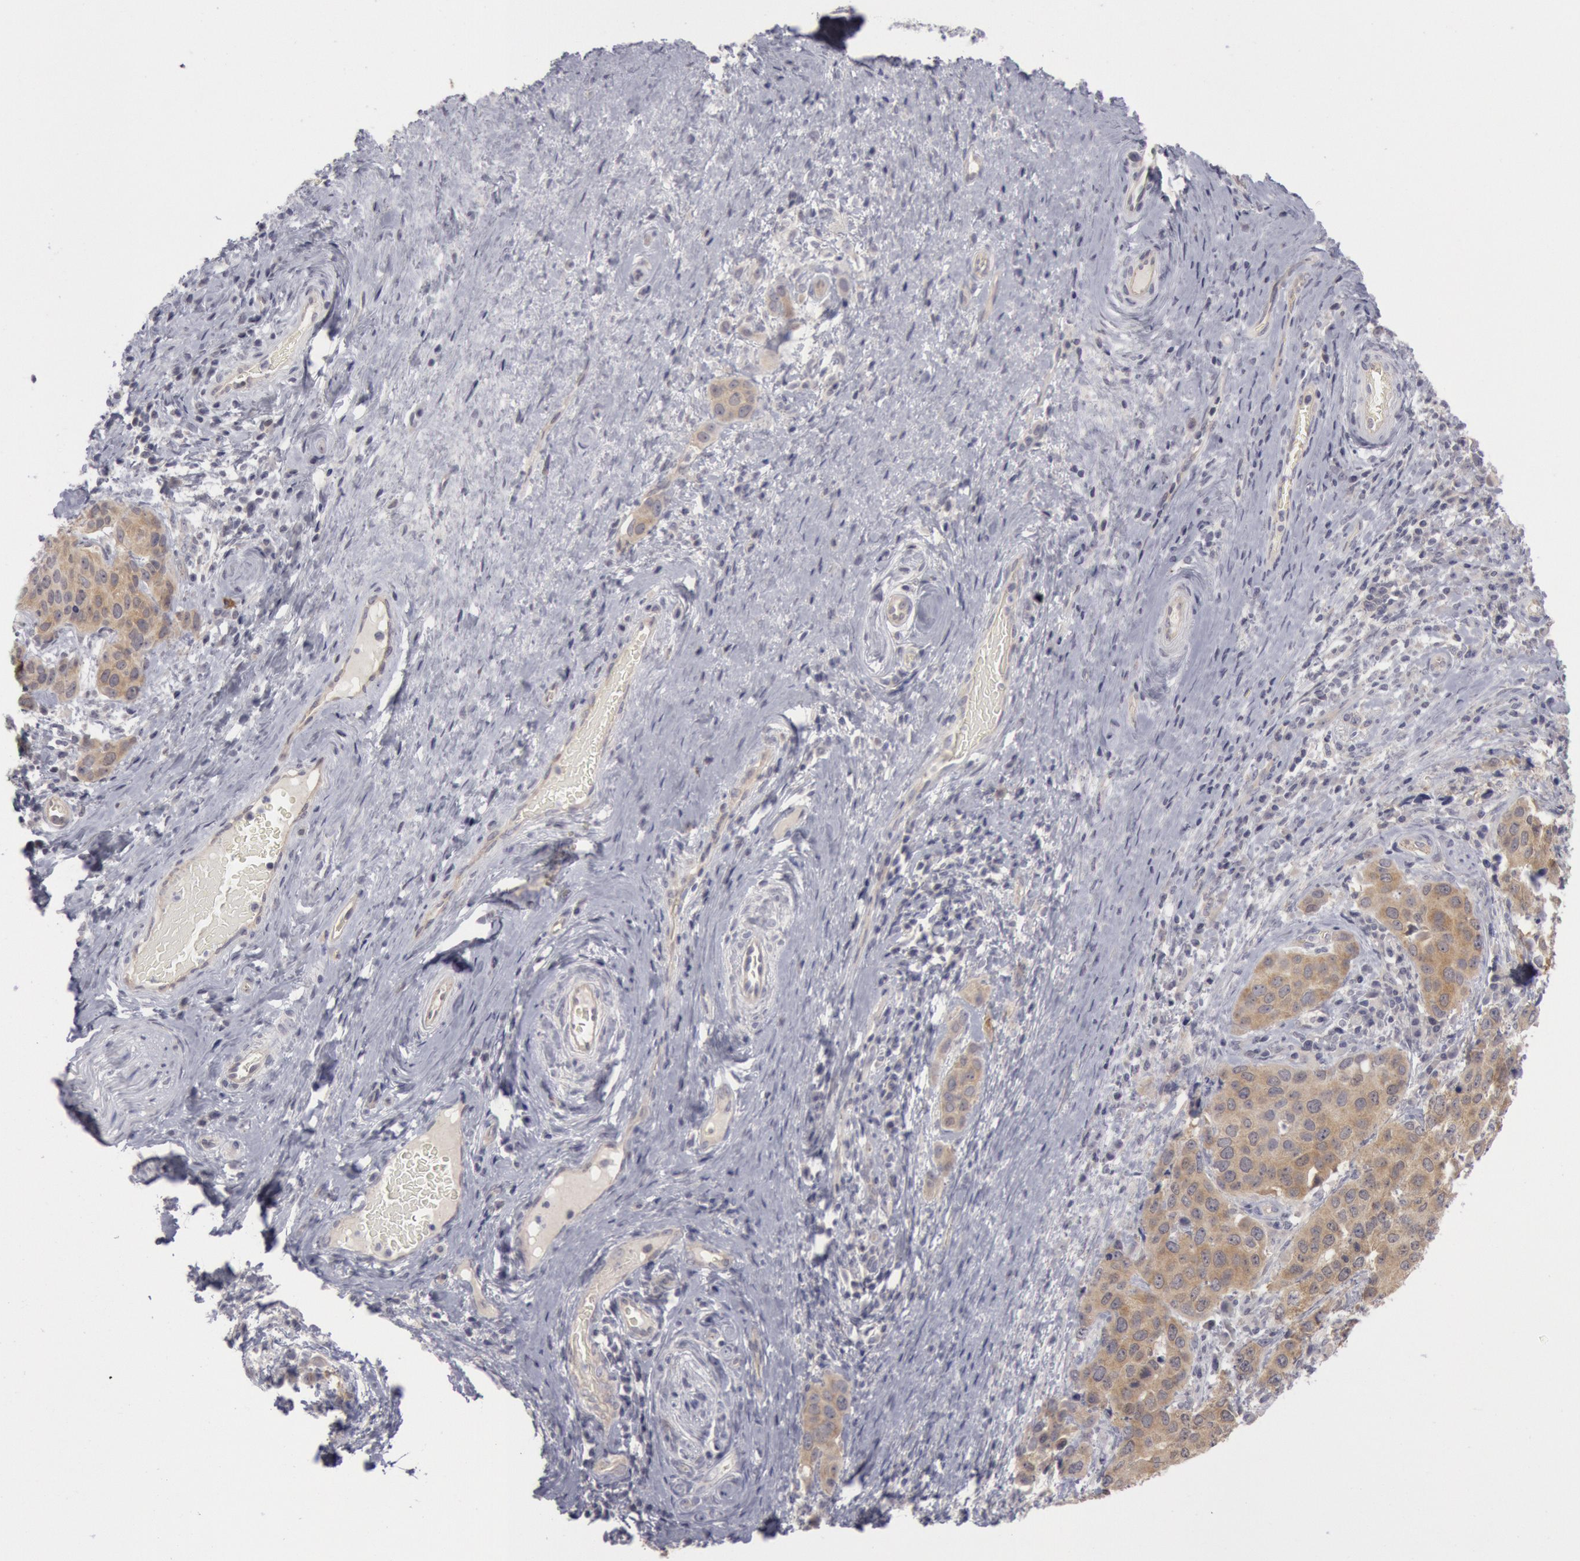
{"staining": {"intensity": "moderate", "quantity": ">75%", "location": "cytoplasmic/membranous"}, "tissue": "cervical cancer", "cell_type": "Tumor cells", "image_type": "cancer", "snomed": [{"axis": "morphology", "description": "Squamous cell carcinoma, NOS"}, {"axis": "topography", "description": "Cervix"}], "caption": "Immunohistochemistry (IHC) image of neoplastic tissue: human cervical cancer stained using IHC displays medium levels of moderate protein expression localized specifically in the cytoplasmic/membranous of tumor cells, appearing as a cytoplasmic/membranous brown color.", "gene": "JOSD1", "patient": {"sex": "female", "age": 54}}